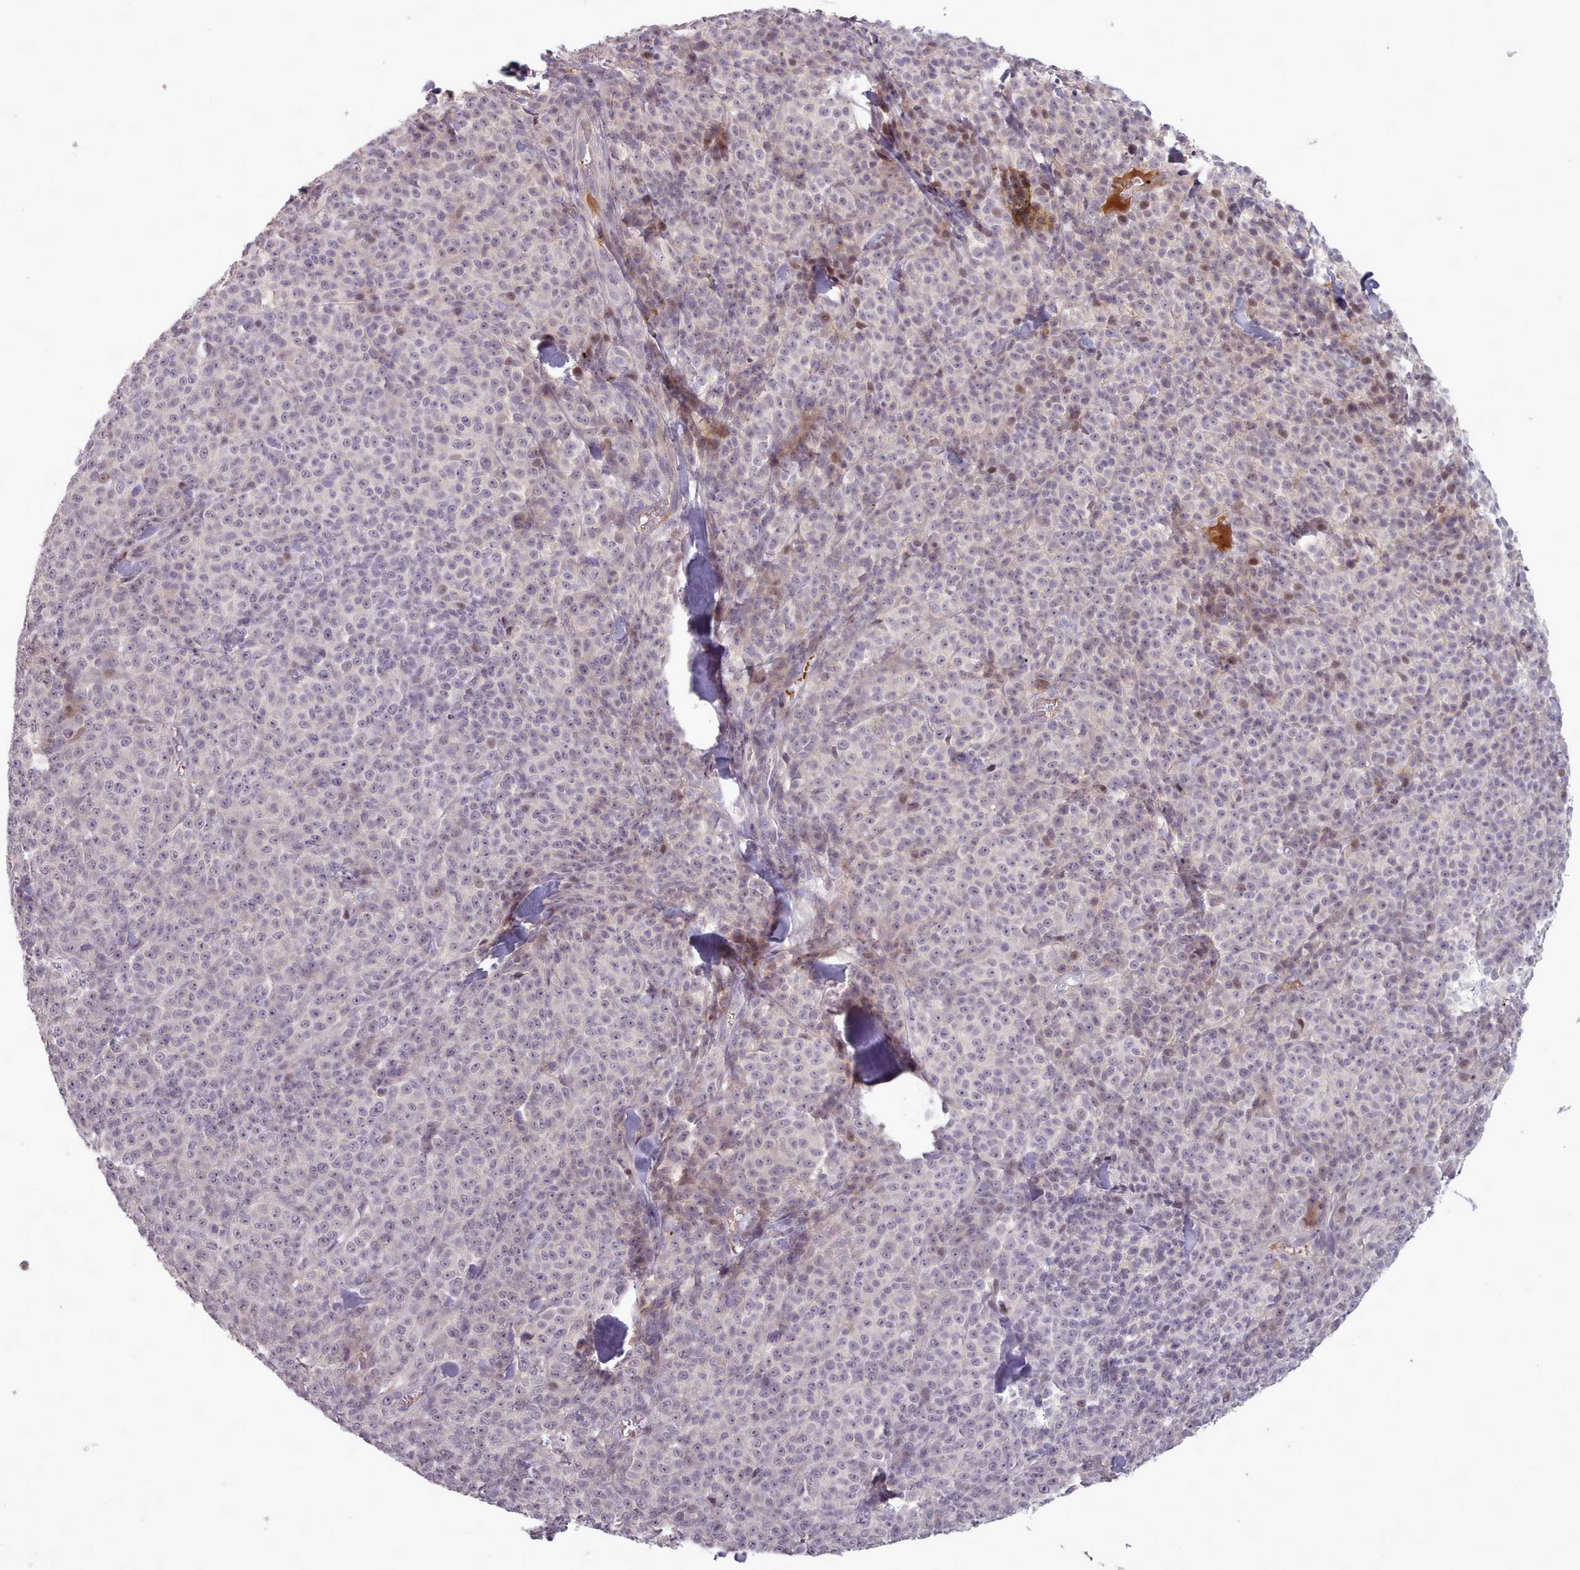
{"staining": {"intensity": "negative", "quantity": "none", "location": "none"}, "tissue": "melanoma", "cell_type": "Tumor cells", "image_type": "cancer", "snomed": [{"axis": "morphology", "description": "Normal tissue, NOS"}, {"axis": "morphology", "description": "Malignant melanoma, NOS"}, {"axis": "topography", "description": "Skin"}], "caption": "Tumor cells show no significant protein positivity in malignant melanoma.", "gene": "LEFTY2", "patient": {"sex": "female", "age": 34}}